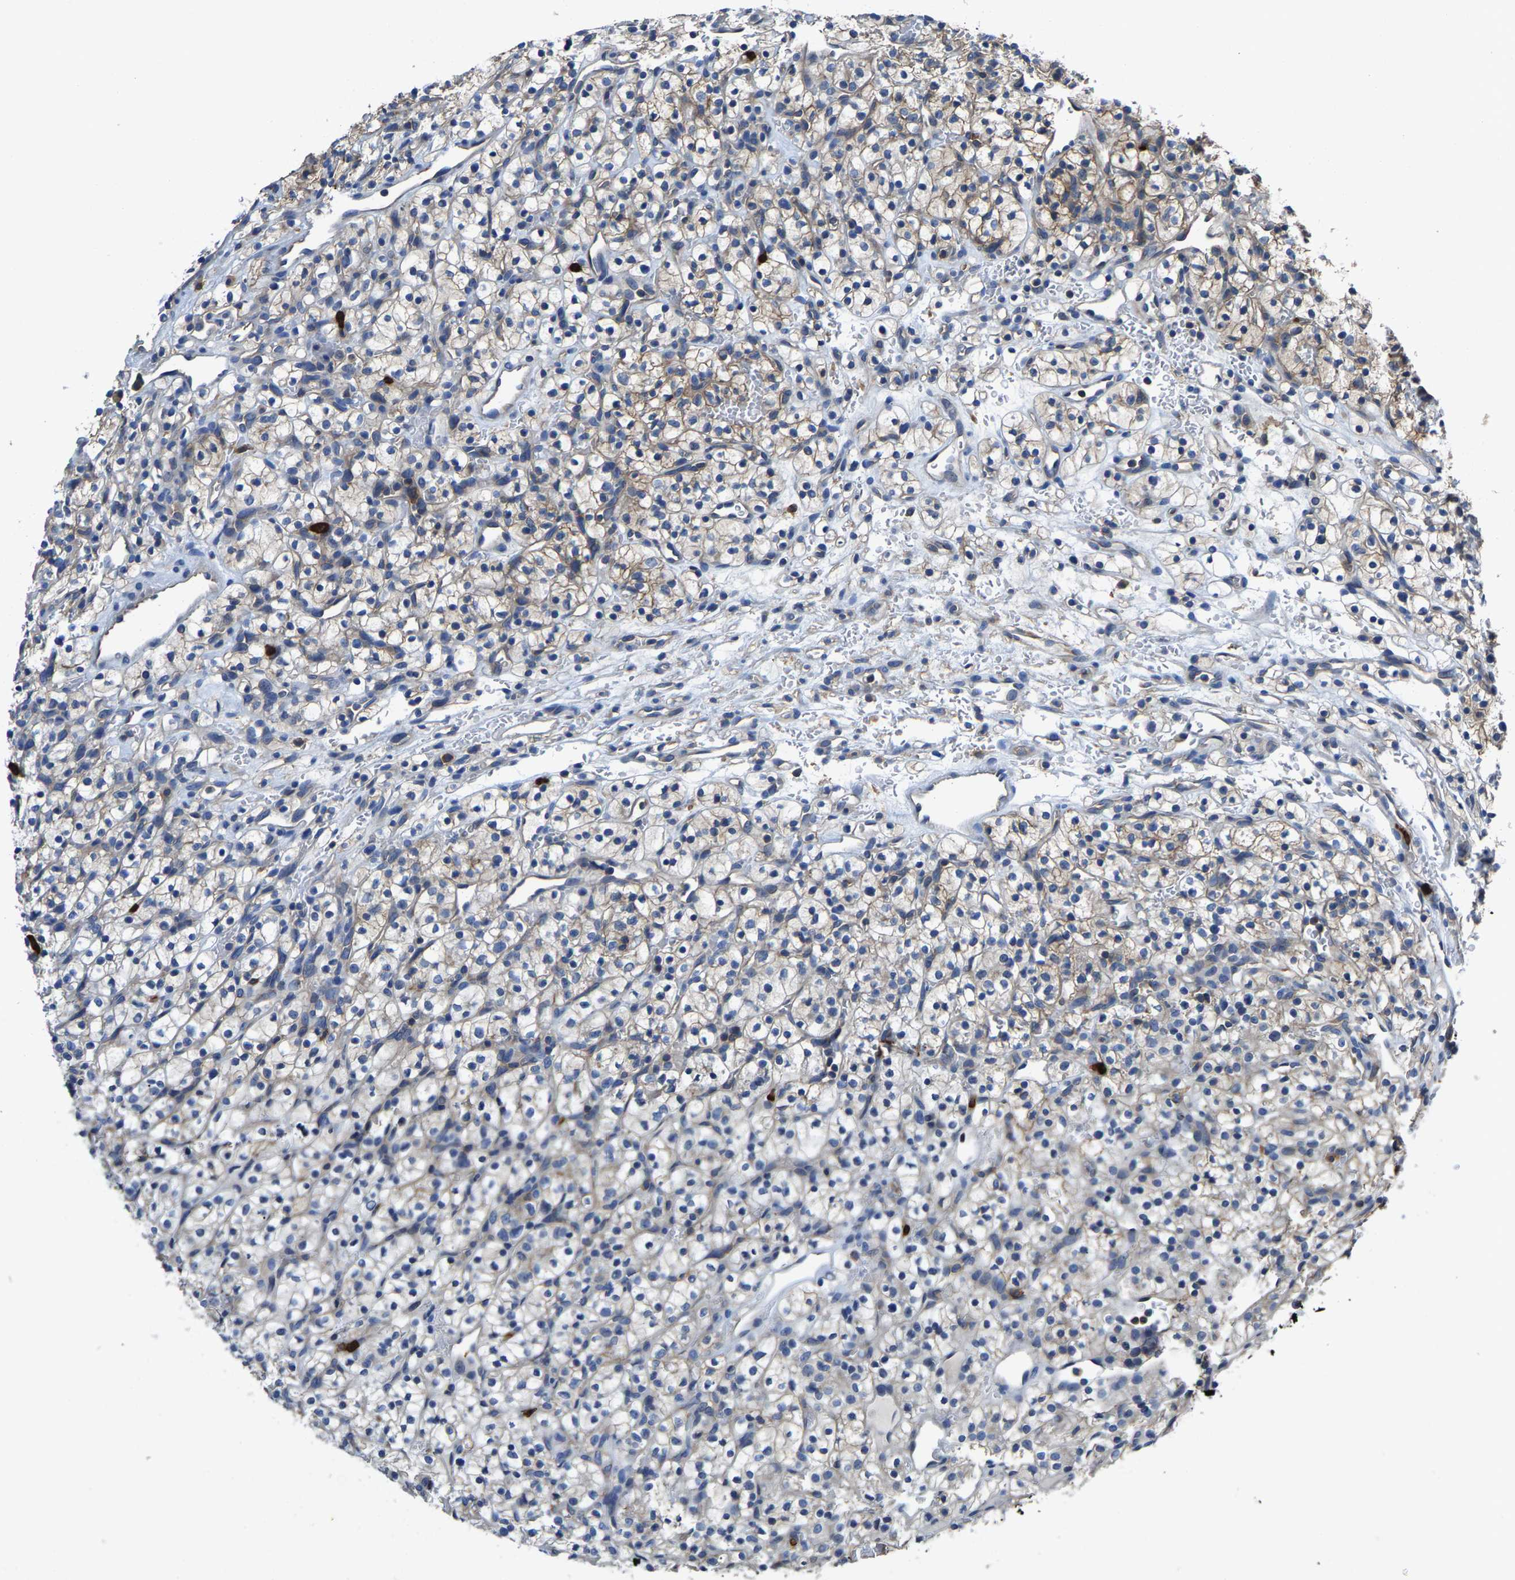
{"staining": {"intensity": "weak", "quantity": ">75%", "location": "cytoplasmic/membranous"}, "tissue": "renal cancer", "cell_type": "Tumor cells", "image_type": "cancer", "snomed": [{"axis": "morphology", "description": "Adenocarcinoma, NOS"}, {"axis": "topography", "description": "Kidney"}], "caption": "Weak cytoplasmic/membranous positivity is identified in about >75% of tumor cells in adenocarcinoma (renal). (DAB (3,3'-diaminobenzidine) = brown stain, brightfield microscopy at high magnification).", "gene": "TRAF6", "patient": {"sex": "female", "age": 57}}